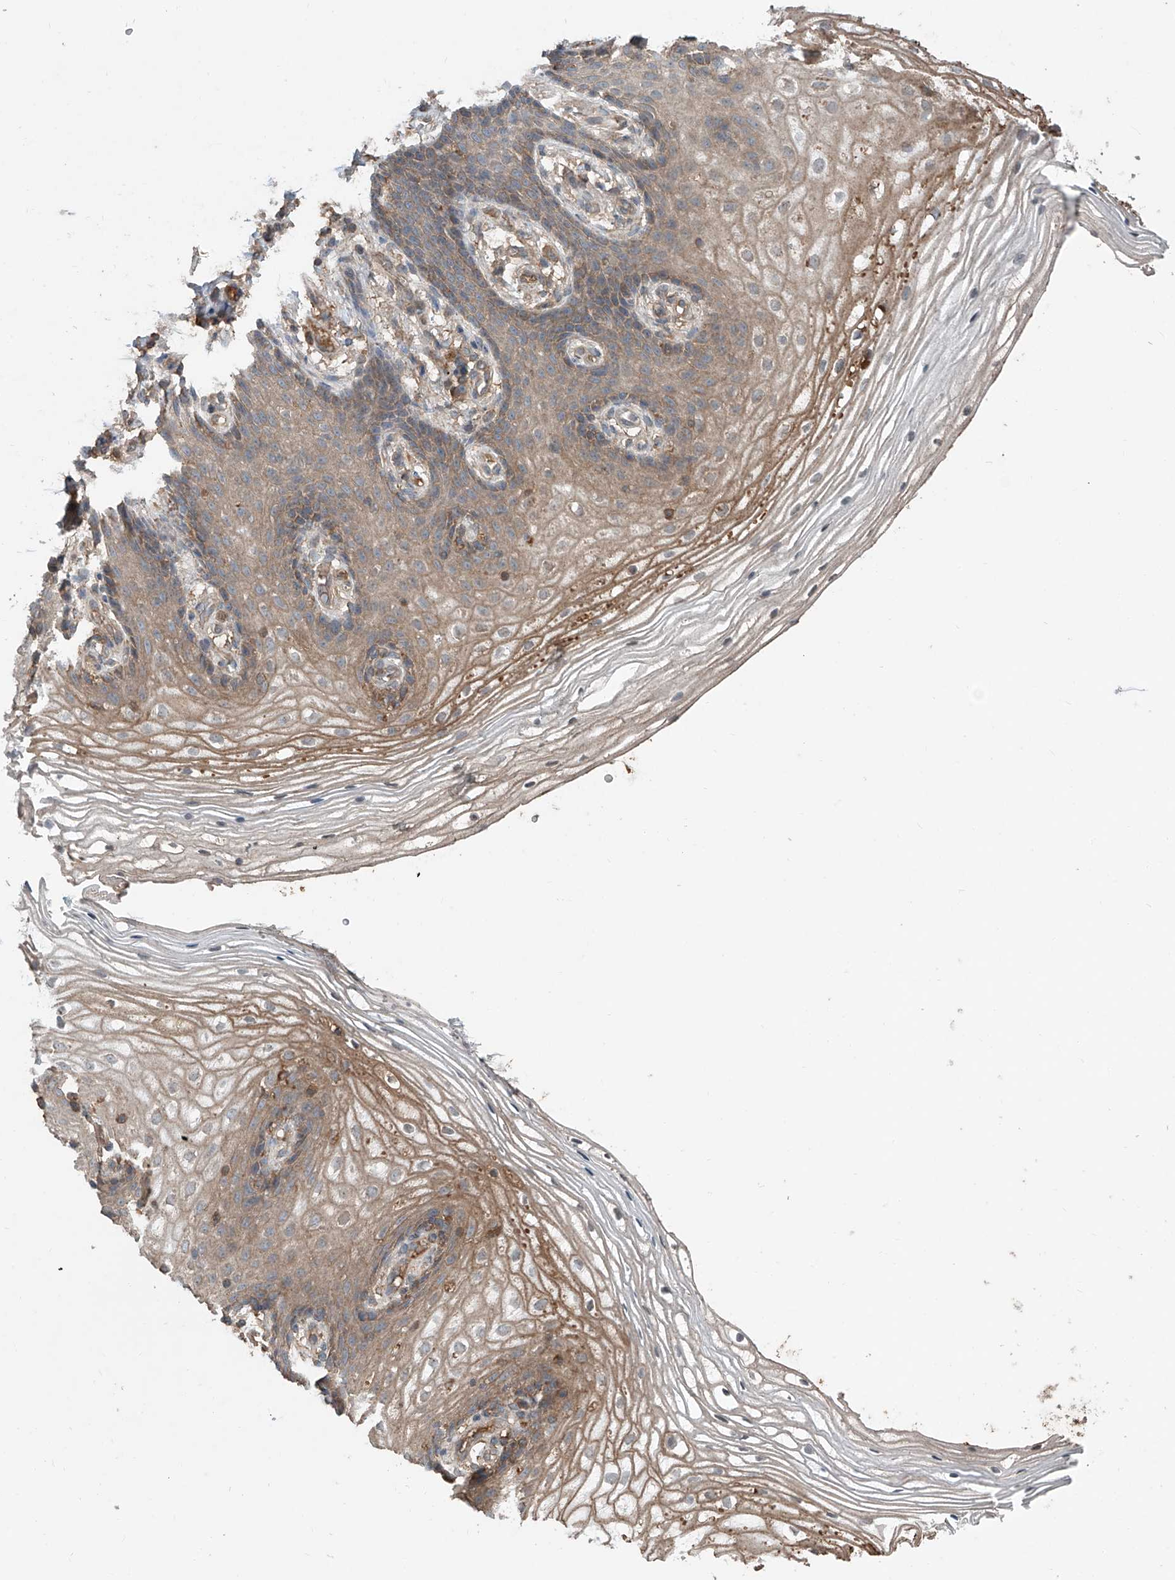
{"staining": {"intensity": "moderate", "quantity": ">75%", "location": "cytoplasmic/membranous"}, "tissue": "vagina", "cell_type": "Squamous epithelial cells", "image_type": "normal", "snomed": [{"axis": "morphology", "description": "Normal tissue, NOS"}, {"axis": "topography", "description": "Vagina"}], "caption": "Protein expression analysis of normal vagina shows moderate cytoplasmic/membranous staining in approximately >75% of squamous epithelial cells.", "gene": "ADAM23", "patient": {"sex": "female", "age": 60}}